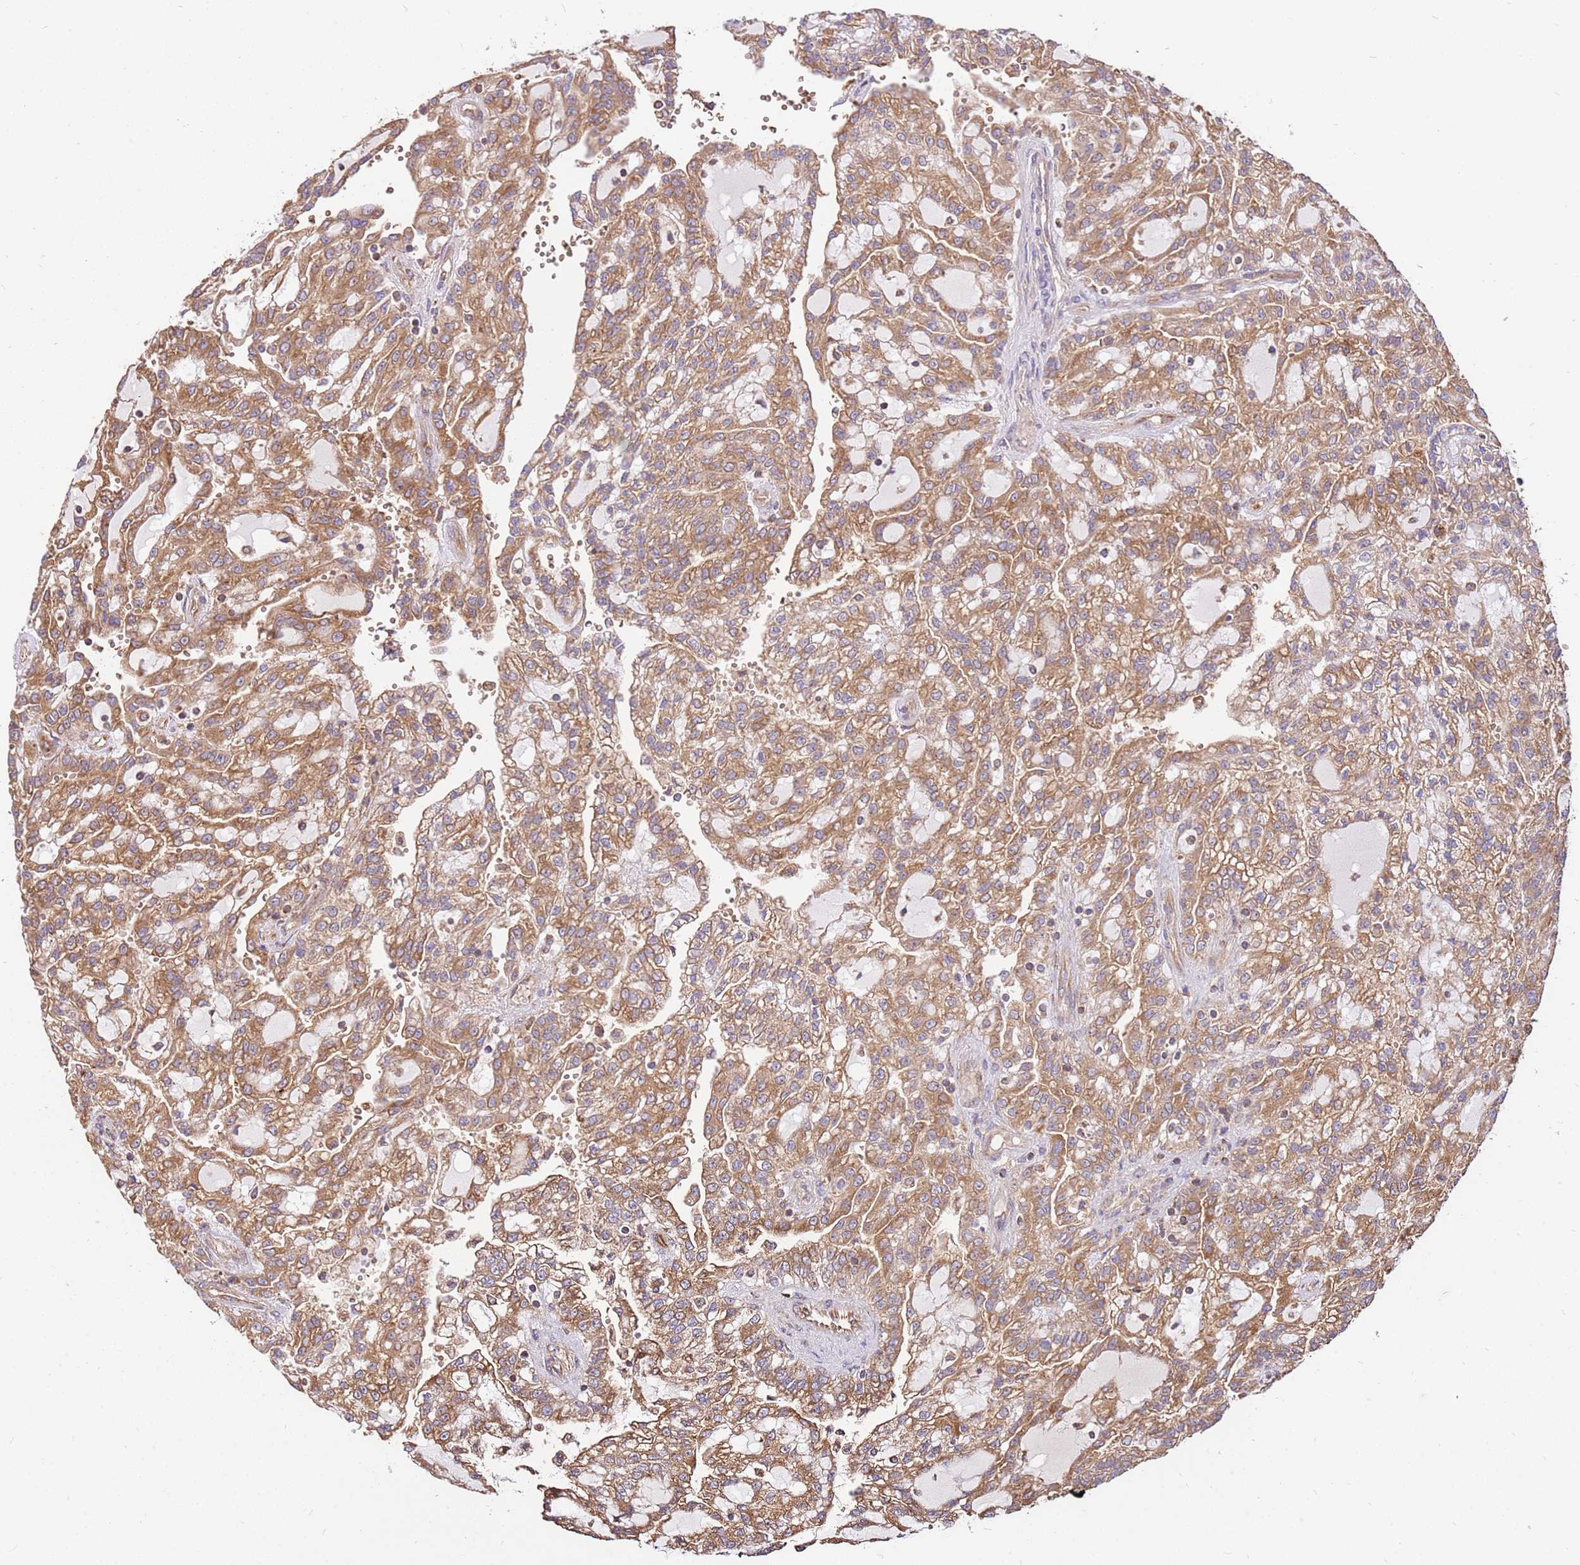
{"staining": {"intensity": "moderate", "quantity": ">75%", "location": "cytoplasmic/membranous"}, "tissue": "renal cancer", "cell_type": "Tumor cells", "image_type": "cancer", "snomed": [{"axis": "morphology", "description": "Adenocarcinoma, NOS"}, {"axis": "topography", "description": "Kidney"}], "caption": "Moderate cytoplasmic/membranous protein positivity is appreciated in approximately >75% of tumor cells in renal cancer (adenocarcinoma). The staining is performed using DAB brown chromogen to label protein expression. The nuclei are counter-stained blue using hematoxylin.", "gene": "SLC44A5", "patient": {"sex": "male", "age": 63}}